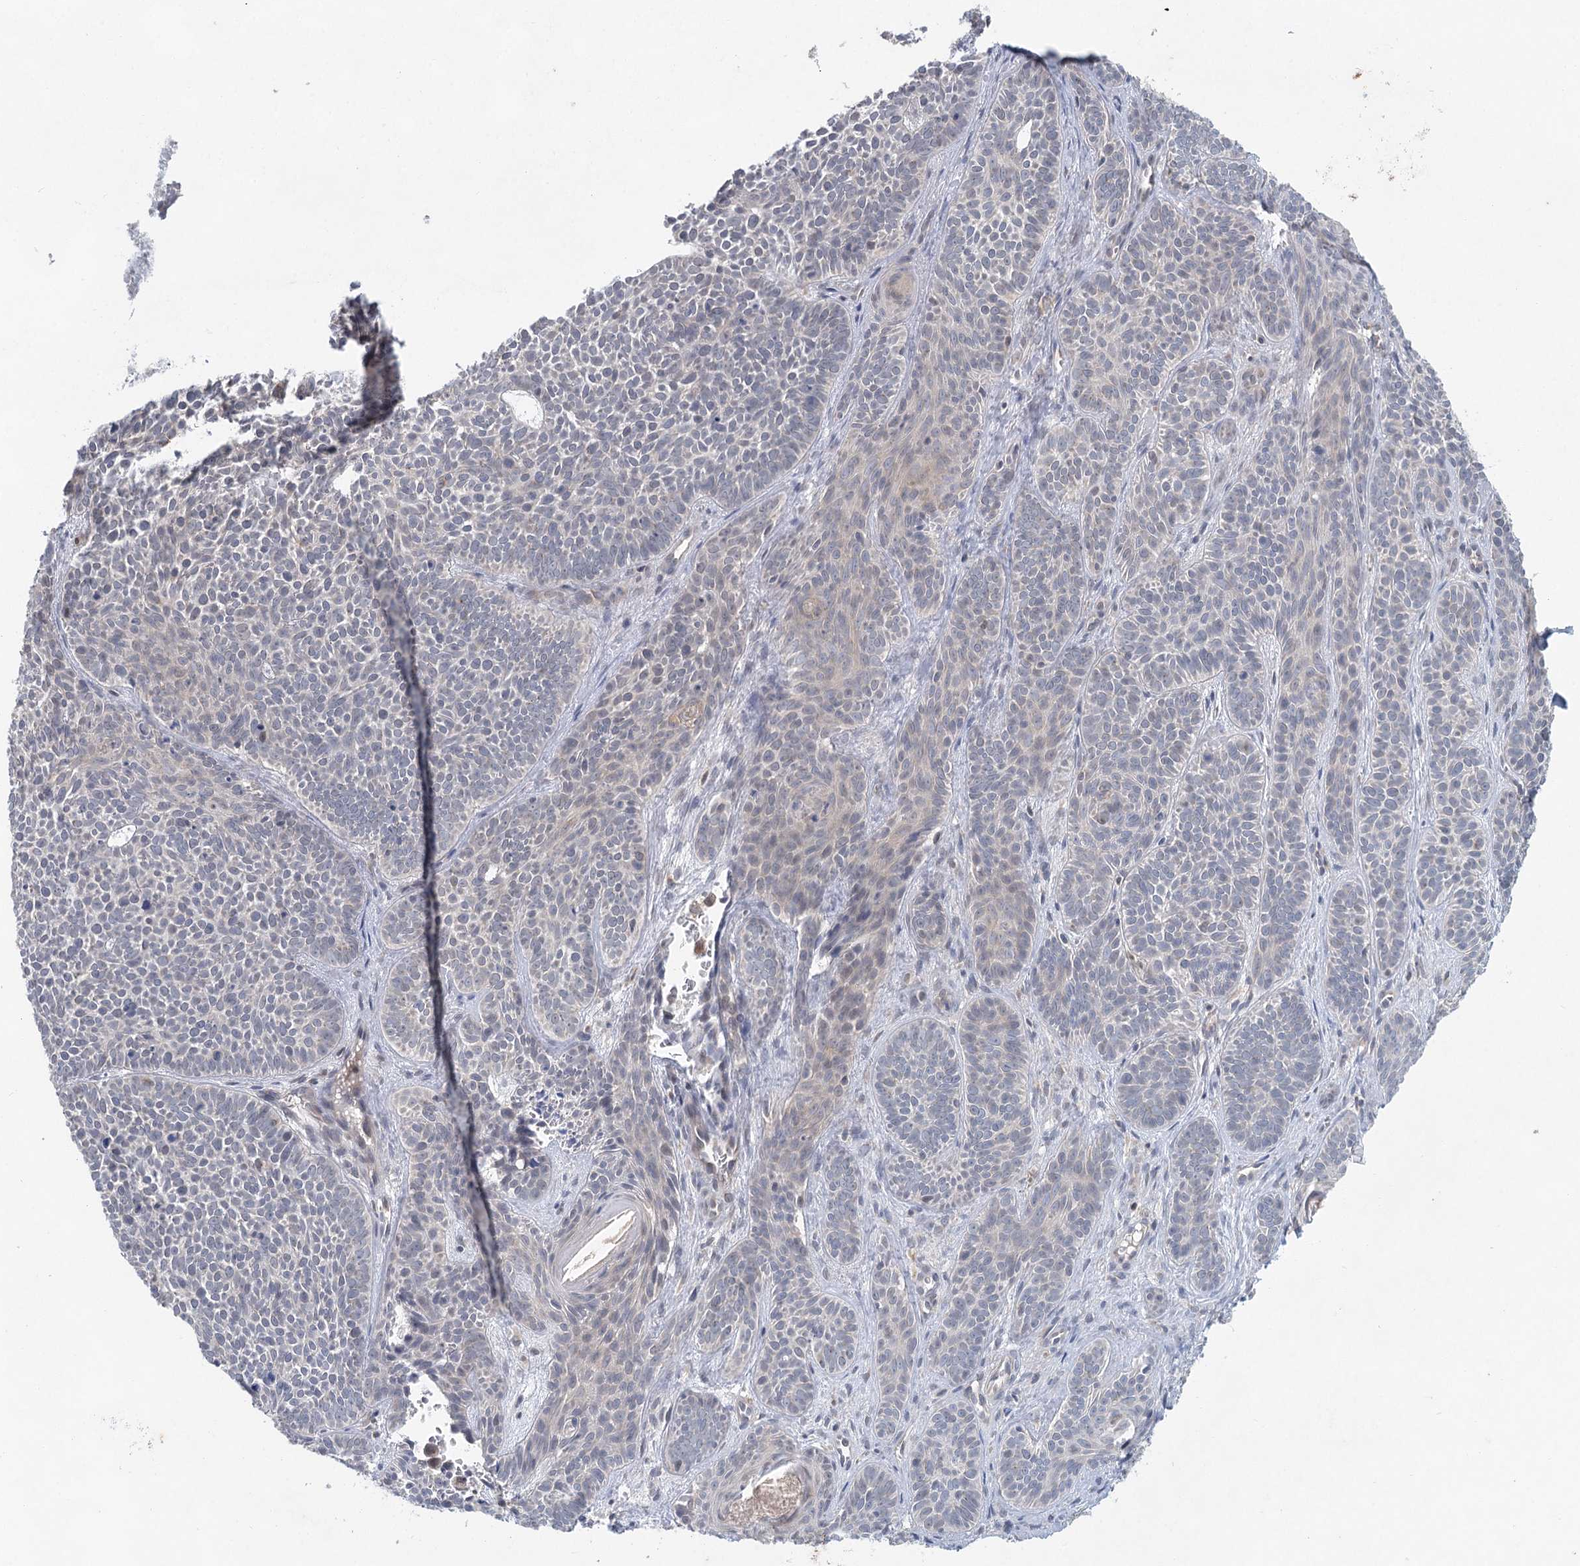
{"staining": {"intensity": "negative", "quantity": "none", "location": "none"}, "tissue": "skin cancer", "cell_type": "Tumor cells", "image_type": "cancer", "snomed": [{"axis": "morphology", "description": "Basal cell carcinoma"}, {"axis": "topography", "description": "Skin"}], "caption": "Immunohistochemistry (IHC) photomicrograph of human skin basal cell carcinoma stained for a protein (brown), which shows no positivity in tumor cells.", "gene": "BLTP1", "patient": {"sex": "male", "age": 85}}